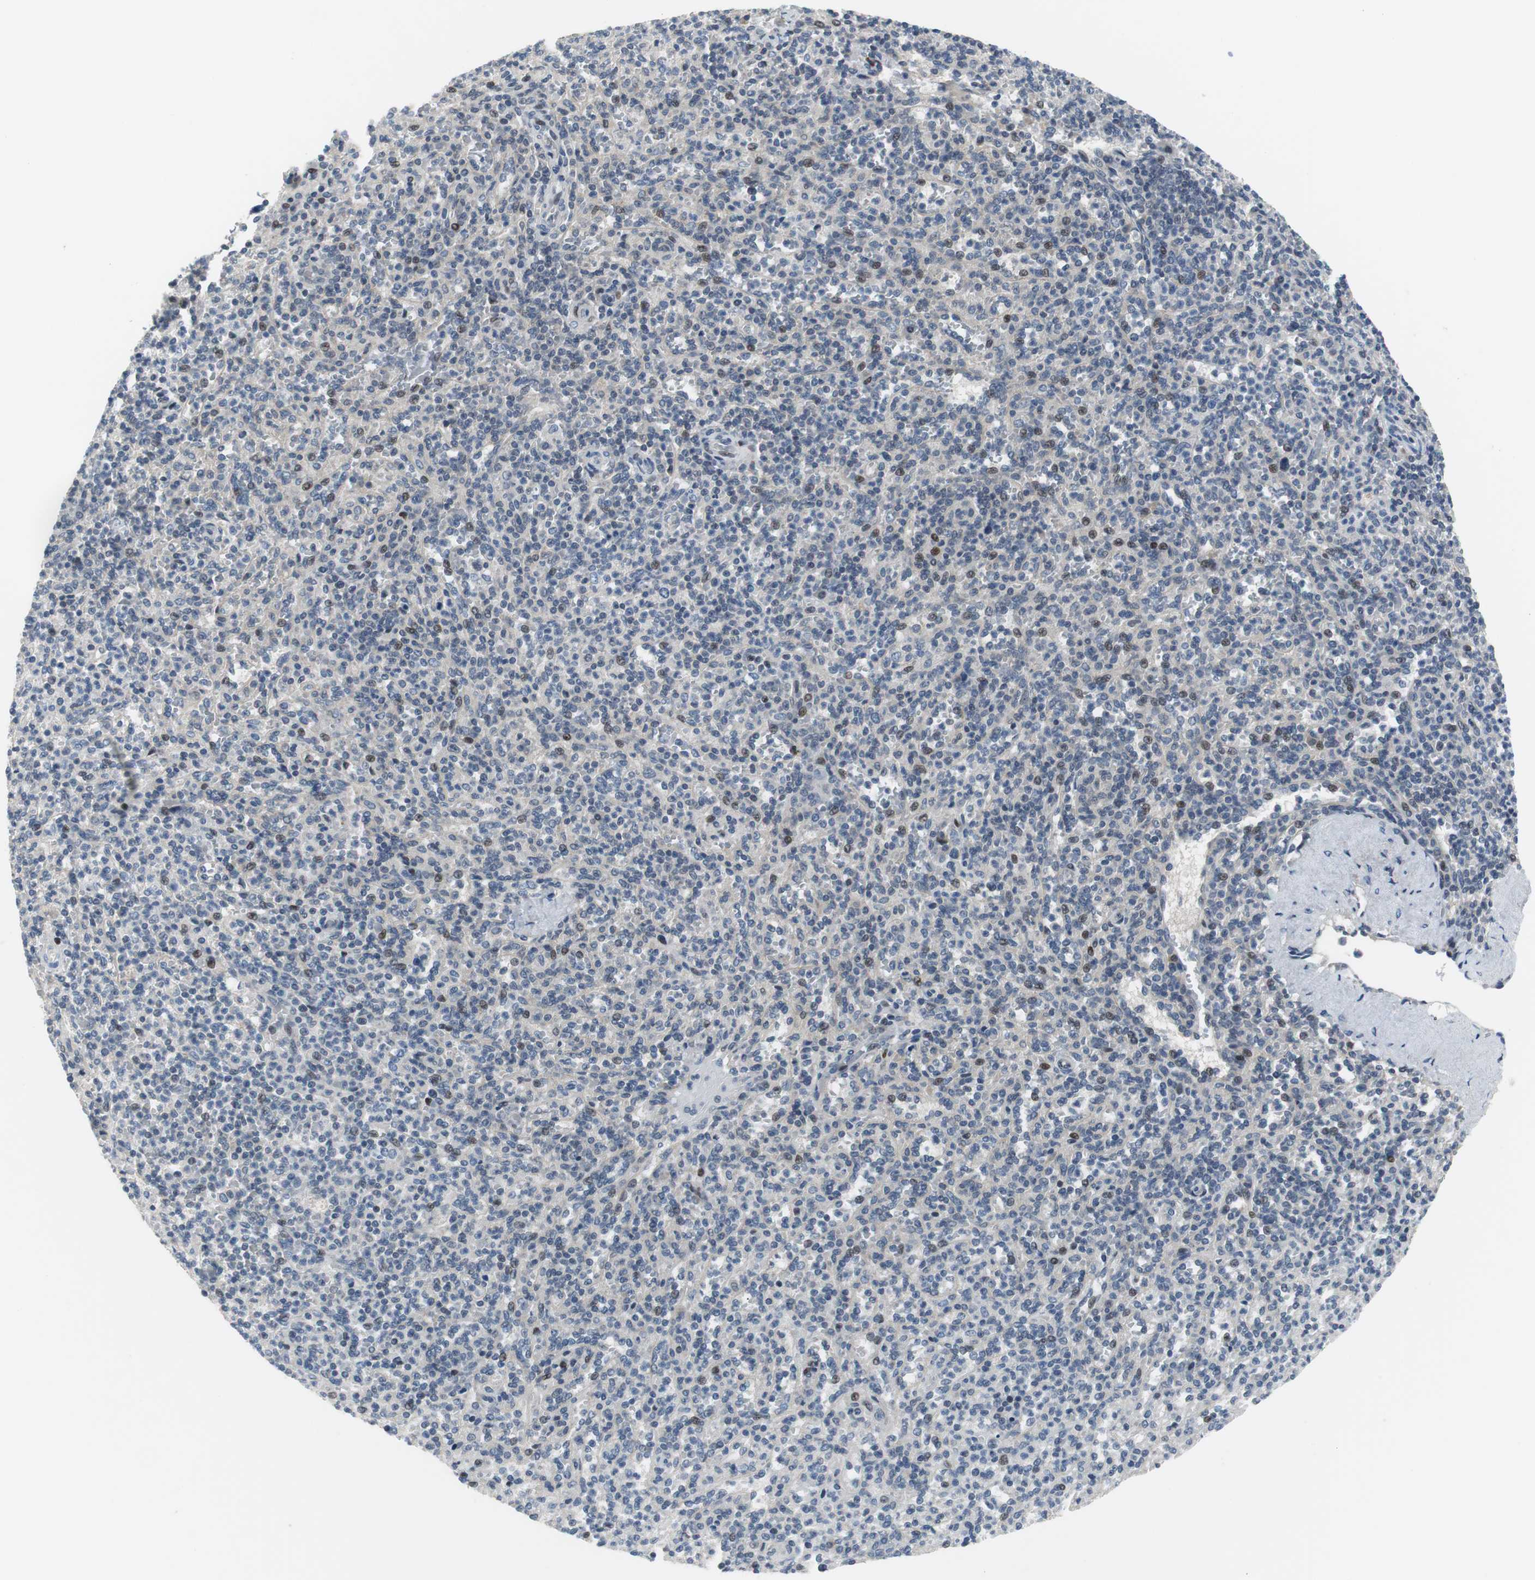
{"staining": {"intensity": "weak", "quantity": "<25%", "location": "nuclear"}, "tissue": "spleen", "cell_type": "Cells in red pulp", "image_type": "normal", "snomed": [{"axis": "morphology", "description": "Normal tissue, NOS"}, {"axis": "topography", "description": "Spleen"}], "caption": "High magnification brightfield microscopy of unremarkable spleen stained with DAB (brown) and counterstained with hematoxylin (blue): cells in red pulp show no significant positivity. Nuclei are stained in blue.", "gene": "MAP2K4", "patient": {"sex": "male", "age": 36}}